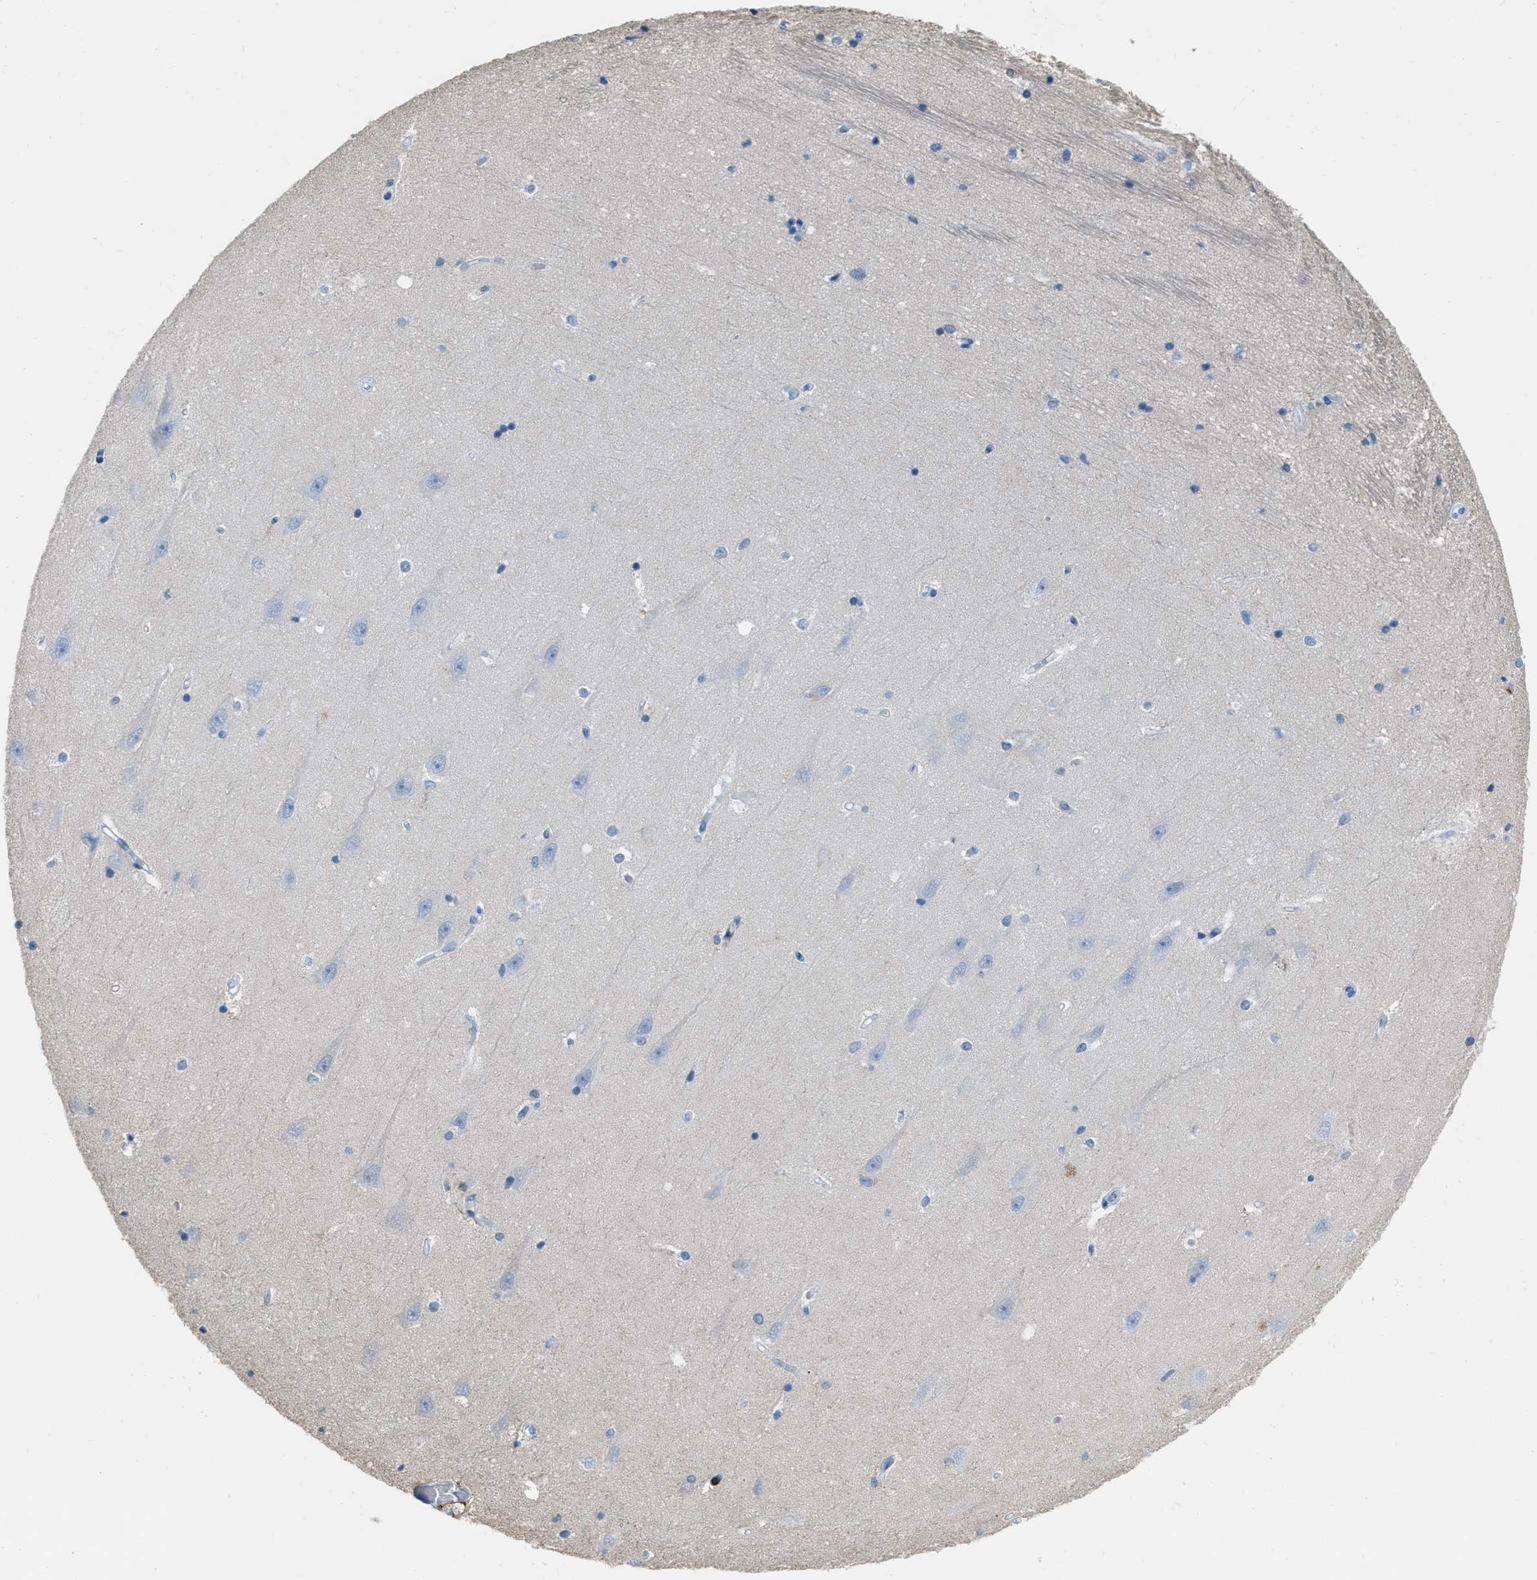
{"staining": {"intensity": "negative", "quantity": "none", "location": "none"}, "tissue": "hippocampus", "cell_type": "Glial cells", "image_type": "normal", "snomed": [{"axis": "morphology", "description": "Normal tissue, NOS"}, {"axis": "topography", "description": "Hippocampus"}], "caption": "High power microscopy photomicrograph of an immunohistochemistry micrograph of unremarkable hippocampus, revealing no significant staining in glial cells.", "gene": "LSP1", "patient": {"sex": "male", "age": 45}}